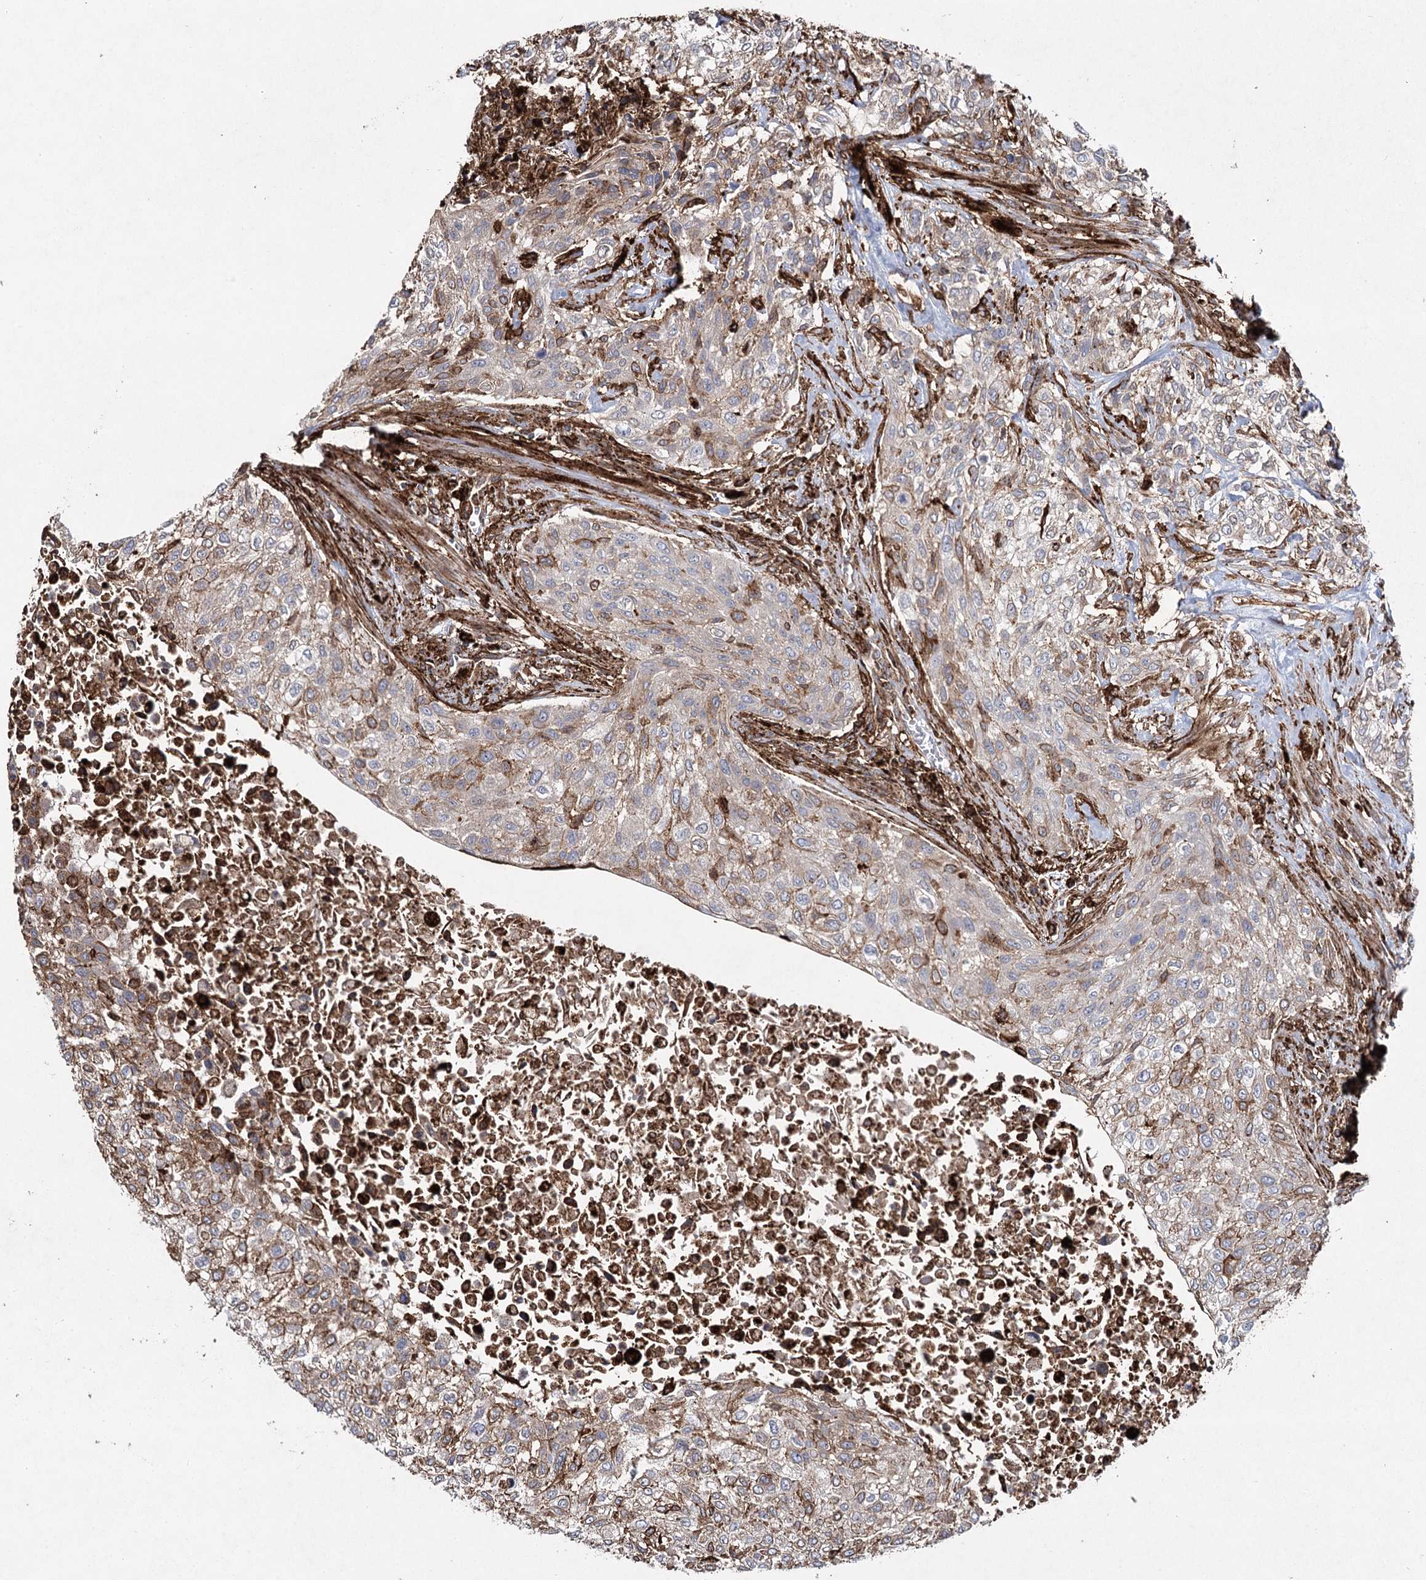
{"staining": {"intensity": "moderate", "quantity": "25%-75%", "location": "cytoplasmic/membranous"}, "tissue": "urothelial cancer", "cell_type": "Tumor cells", "image_type": "cancer", "snomed": [{"axis": "morphology", "description": "Normal tissue, NOS"}, {"axis": "morphology", "description": "Urothelial carcinoma, NOS"}, {"axis": "topography", "description": "Urinary bladder"}, {"axis": "topography", "description": "Peripheral nerve tissue"}], "caption": "A micrograph of transitional cell carcinoma stained for a protein demonstrates moderate cytoplasmic/membranous brown staining in tumor cells.", "gene": "DCUN1D4", "patient": {"sex": "male", "age": 35}}